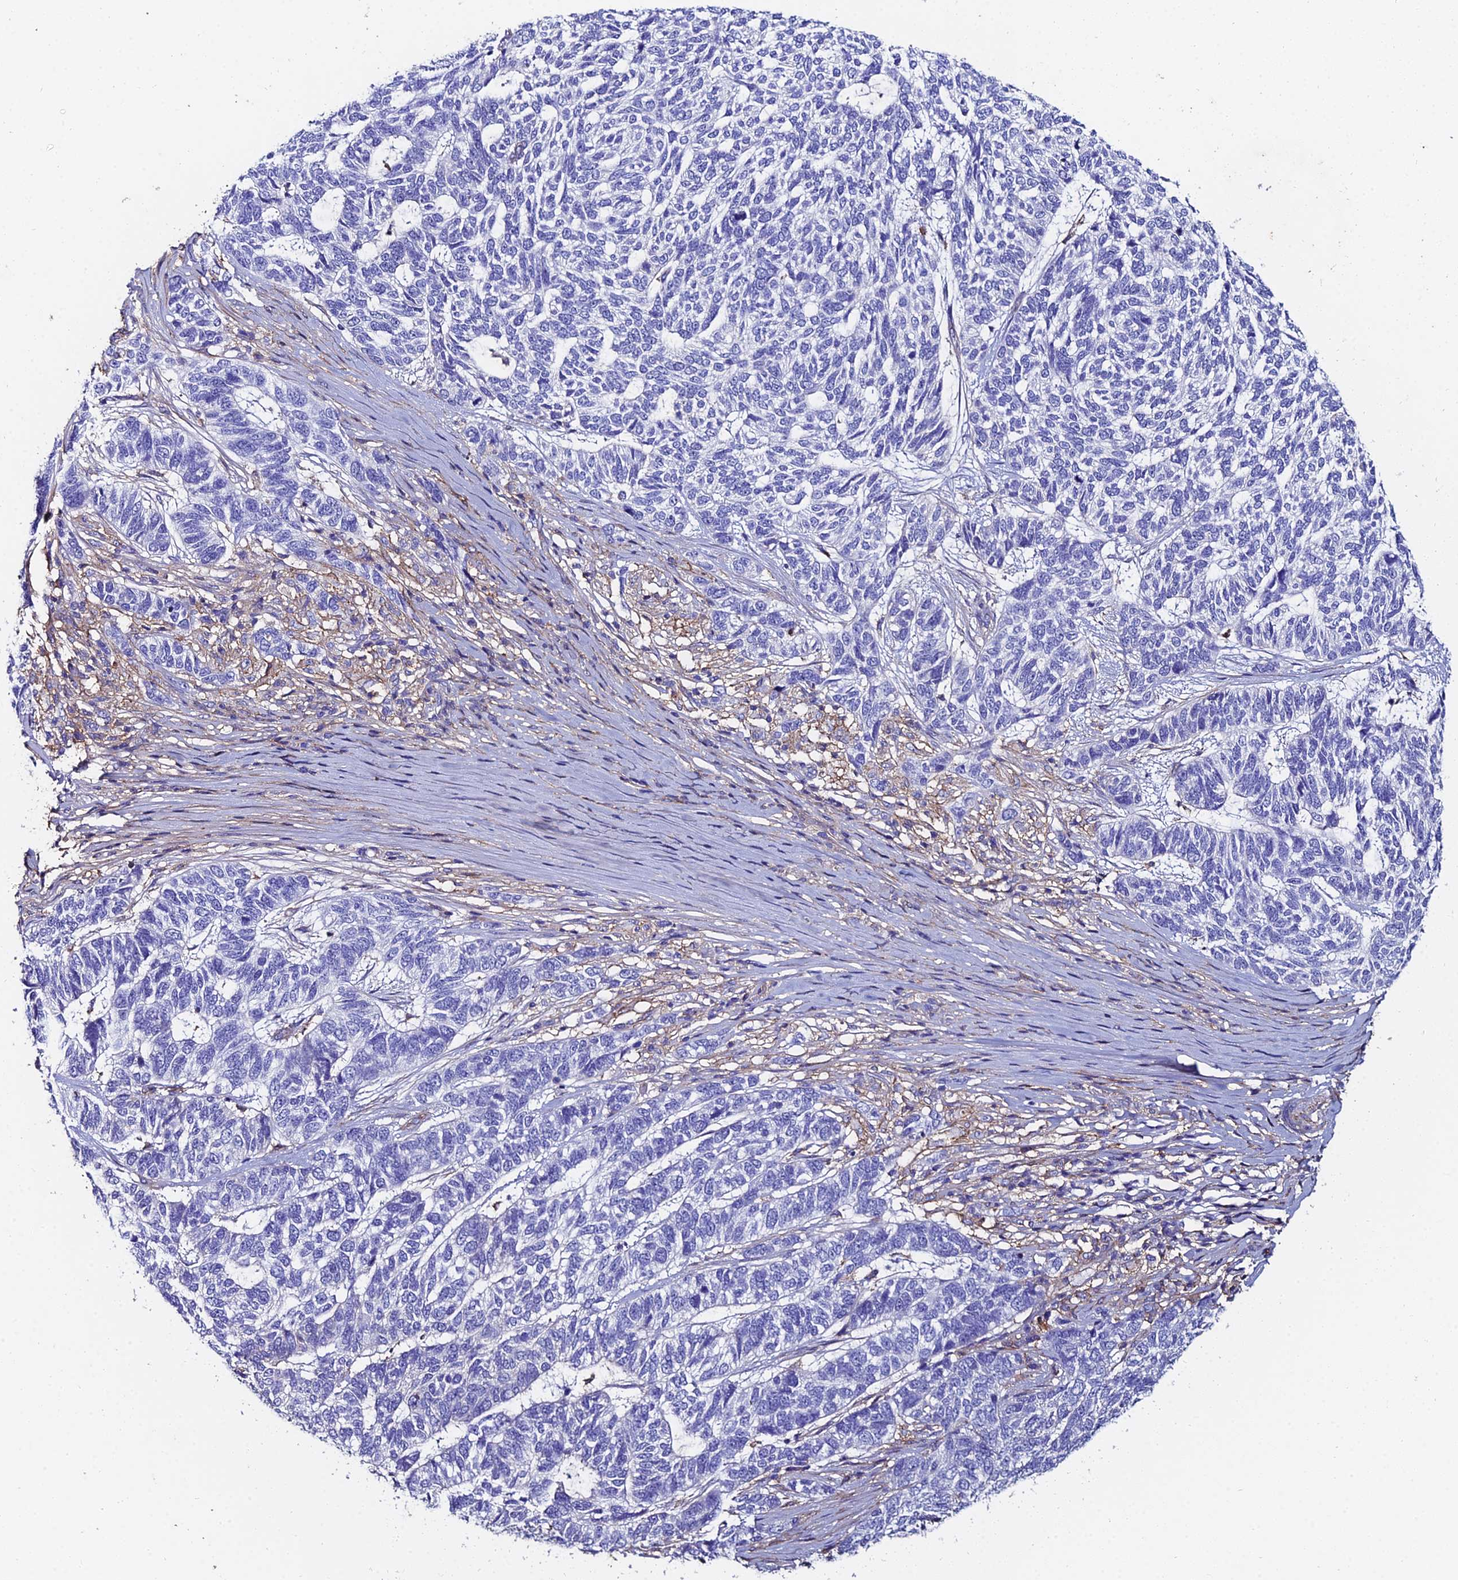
{"staining": {"intensity": "negative", "quantity": "none", "location": "none"}, "tissue": "skin cancer", "cell_type": "Tumor cells", "image_type": "cancer", "snomed": [{"axis": "morphology", "description": "Basal cell carcinoma"}, {"axis": "topography", "description": "Skin"}], "caption": "Skin basal cell carcinoma stained for a protein using immunohistochemistry (IHC) demonstrates no positivity tumor cells.", "gene": "C6", "patient": {"sex": "female", "age": 65}}